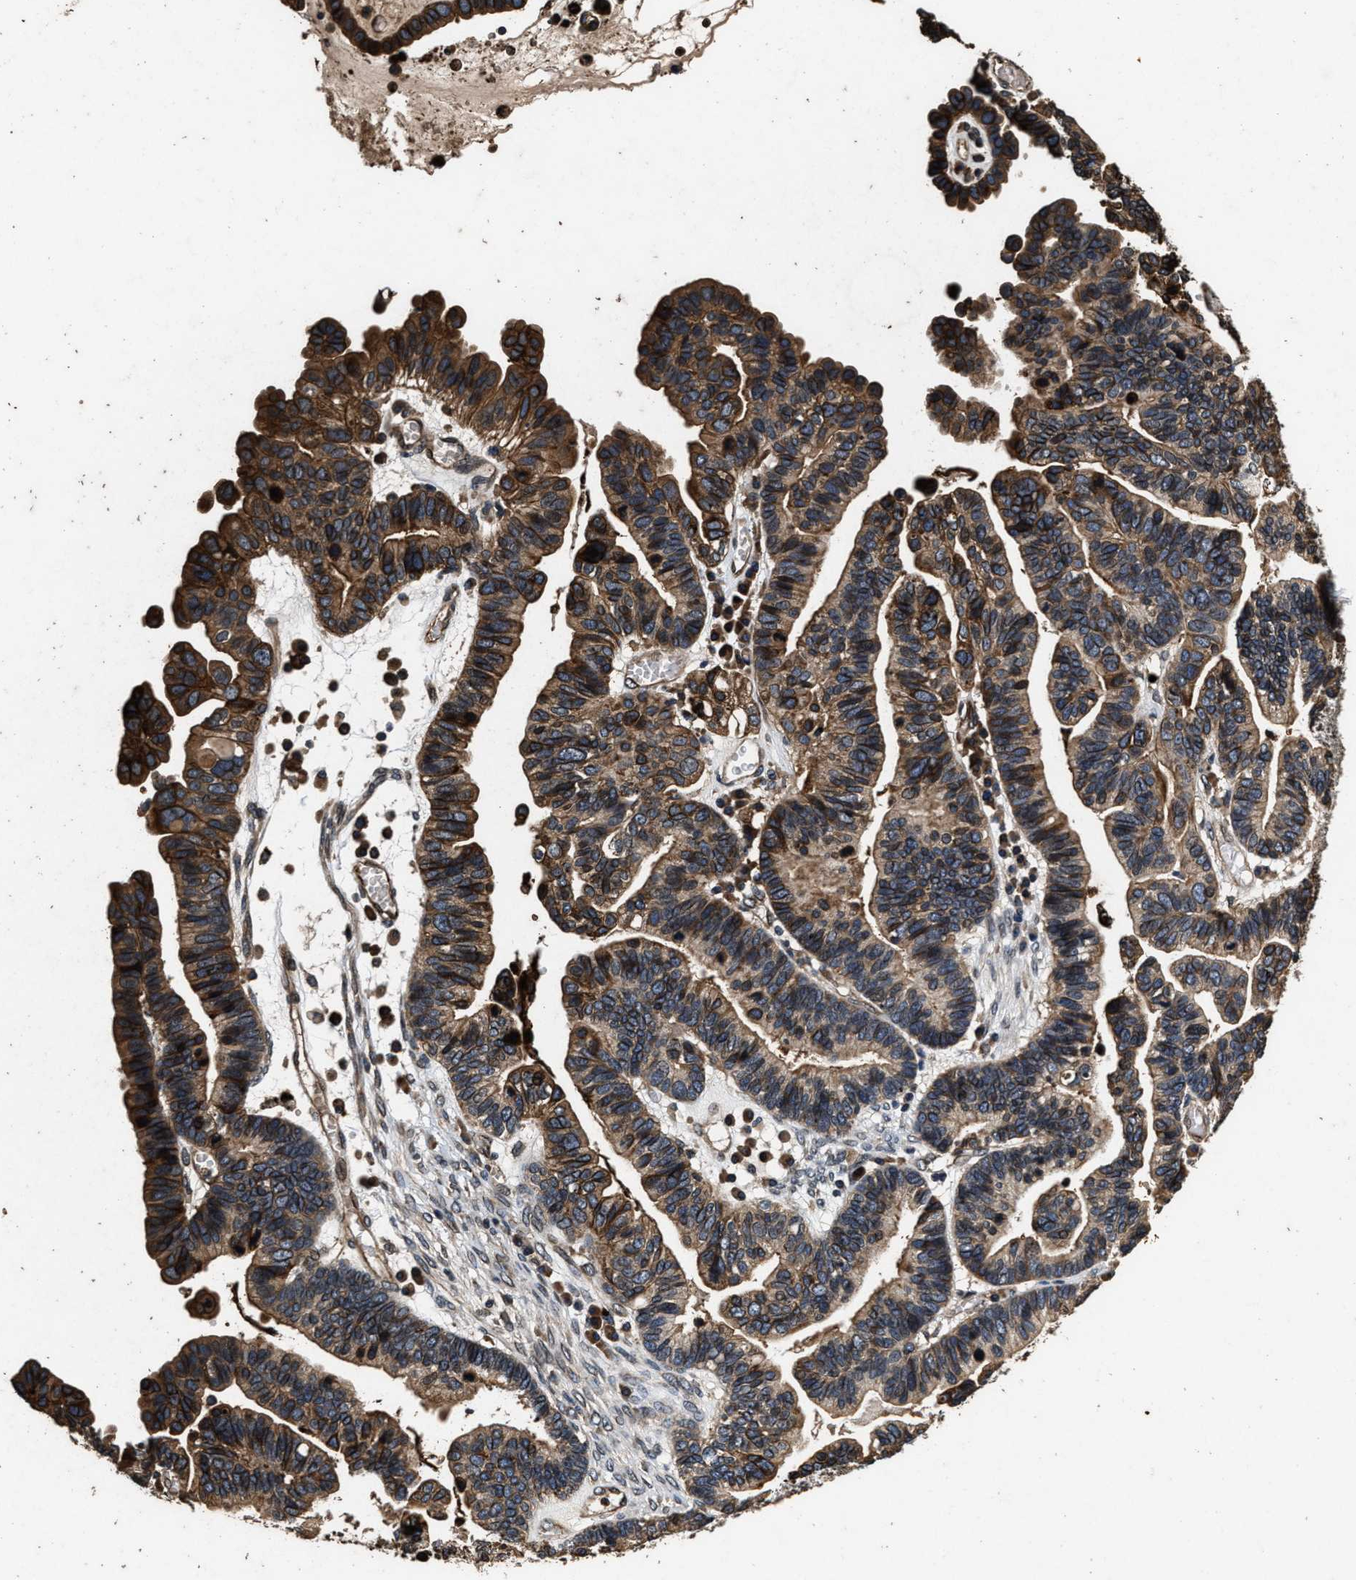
{"staining": {"intensity": "strong", "quantity": "25%-75%", "location": "cytoplasmic/membranous"}, "tissue": "ovarian cancer", "cell_type": "Tumor cells", "image_type": "cancer", "snomed": [{"axis": "morphology", "description": "Cystadenocarcinoma, serous, NOS"}, {"axis": "topography", "description": "Ovary"}], "caption": "A photomicrograph of ovarian cancer (serous cystadenocarcinoma) stained for a protein demonstrates strong cytoplasmic/membranous brown staining in tumor cells.", "gene": "ACCS", "patient": {"sex": "female", "age": 56}}